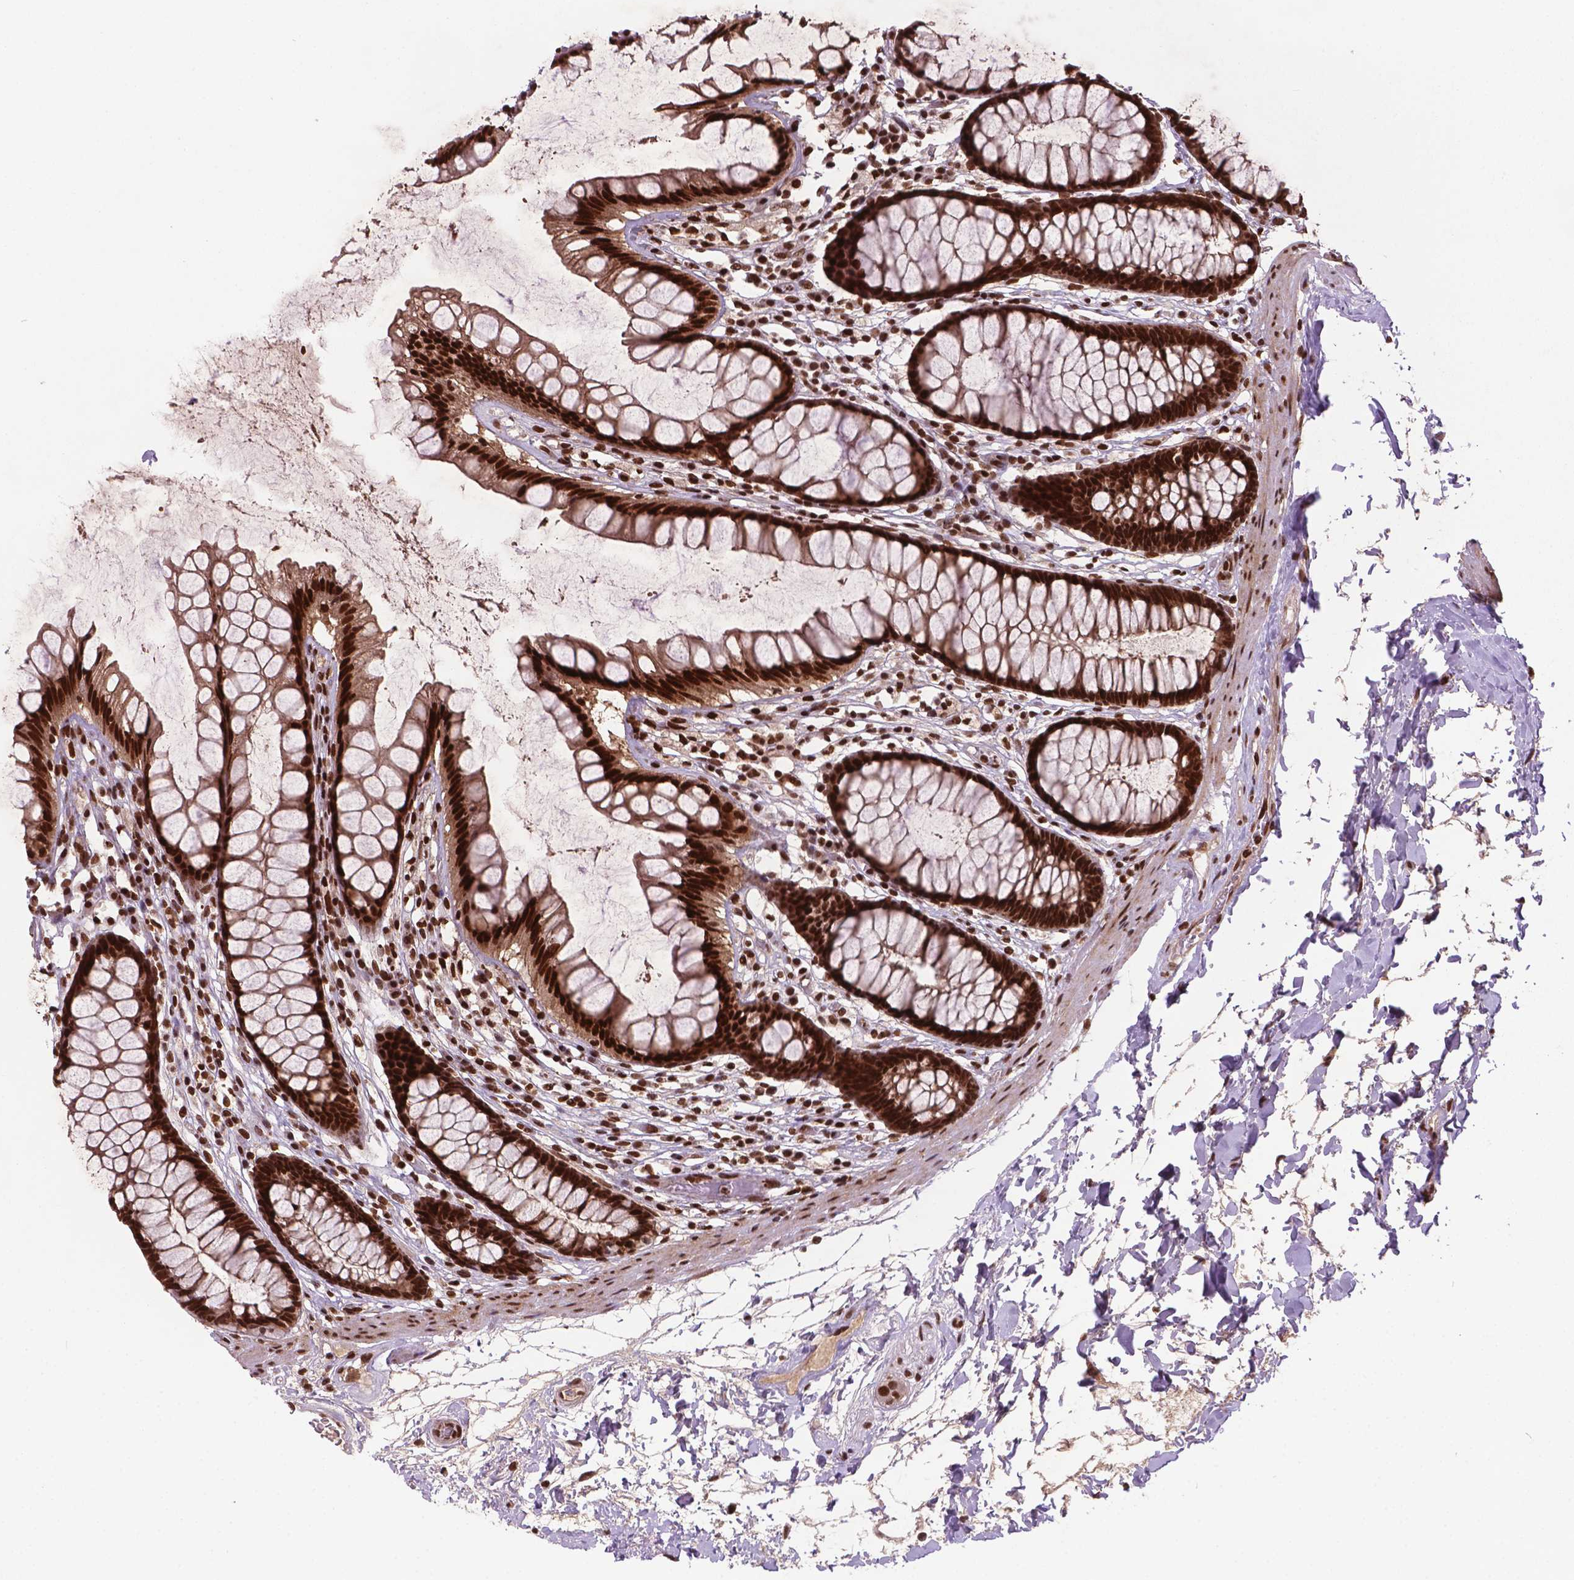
{"staining": {"intensity": "strong", "quantity": ">75%", "location": "nuclear"}, "tissue": "rectum", "cell_type": "Glandular cells", "image_type": "normal", "snomed": [{"axis": "morphology", "description": "Normal tissue, NOS"}, {"axis": "topography", "description": "Rectum"}], "caption": "Immunohistochemistry (DAB (3,3'-diaminobenzidine)) staining of normal human rectum displays strong nuclear protein expression in about >75% of glandular cells. (Brightfield microscopy of DAB IHC at high magnification).", "gene": "SIRT6", "patient": {"sex": "male", "age": 72}}